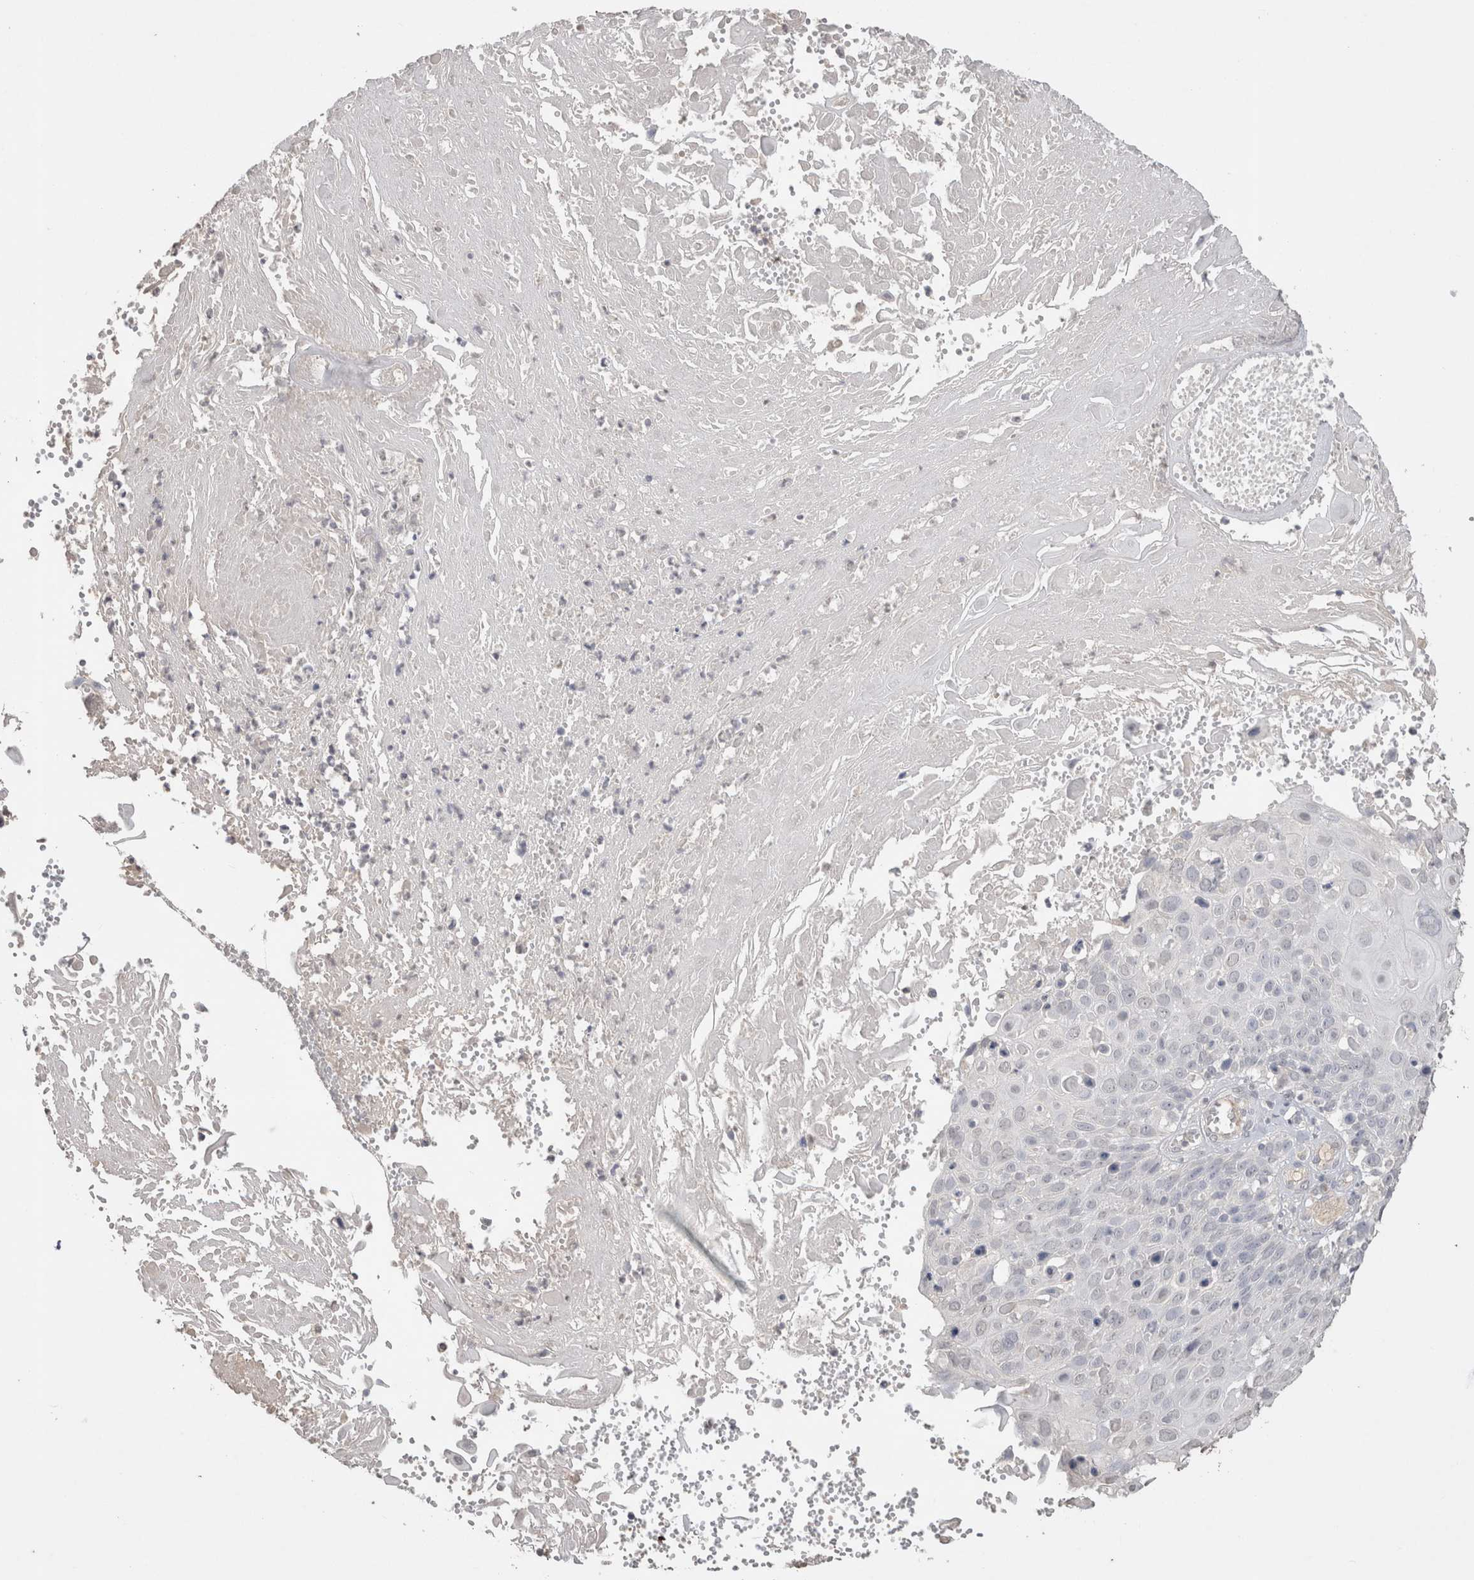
{"staining": {"intensity": "negative", "quantity": "none", "location": "none"}, "tissue": "cervical cancer", "cell_type": "Tumor cells", "image_type": "cancer", "snomed": [{"axis": "morphology", "description": "Squamous cell carcinoma, NOS"}, {"axis": "topography", "description": "Cervix"}], "caption": "The immunohistochemistry (IHC) micrograph has no significant staining in tumor cells of squamous cell carcinoma (cervical) tissue.", "gene": "NAALADL2", "patient": {"sex": "female", "age": 74}}